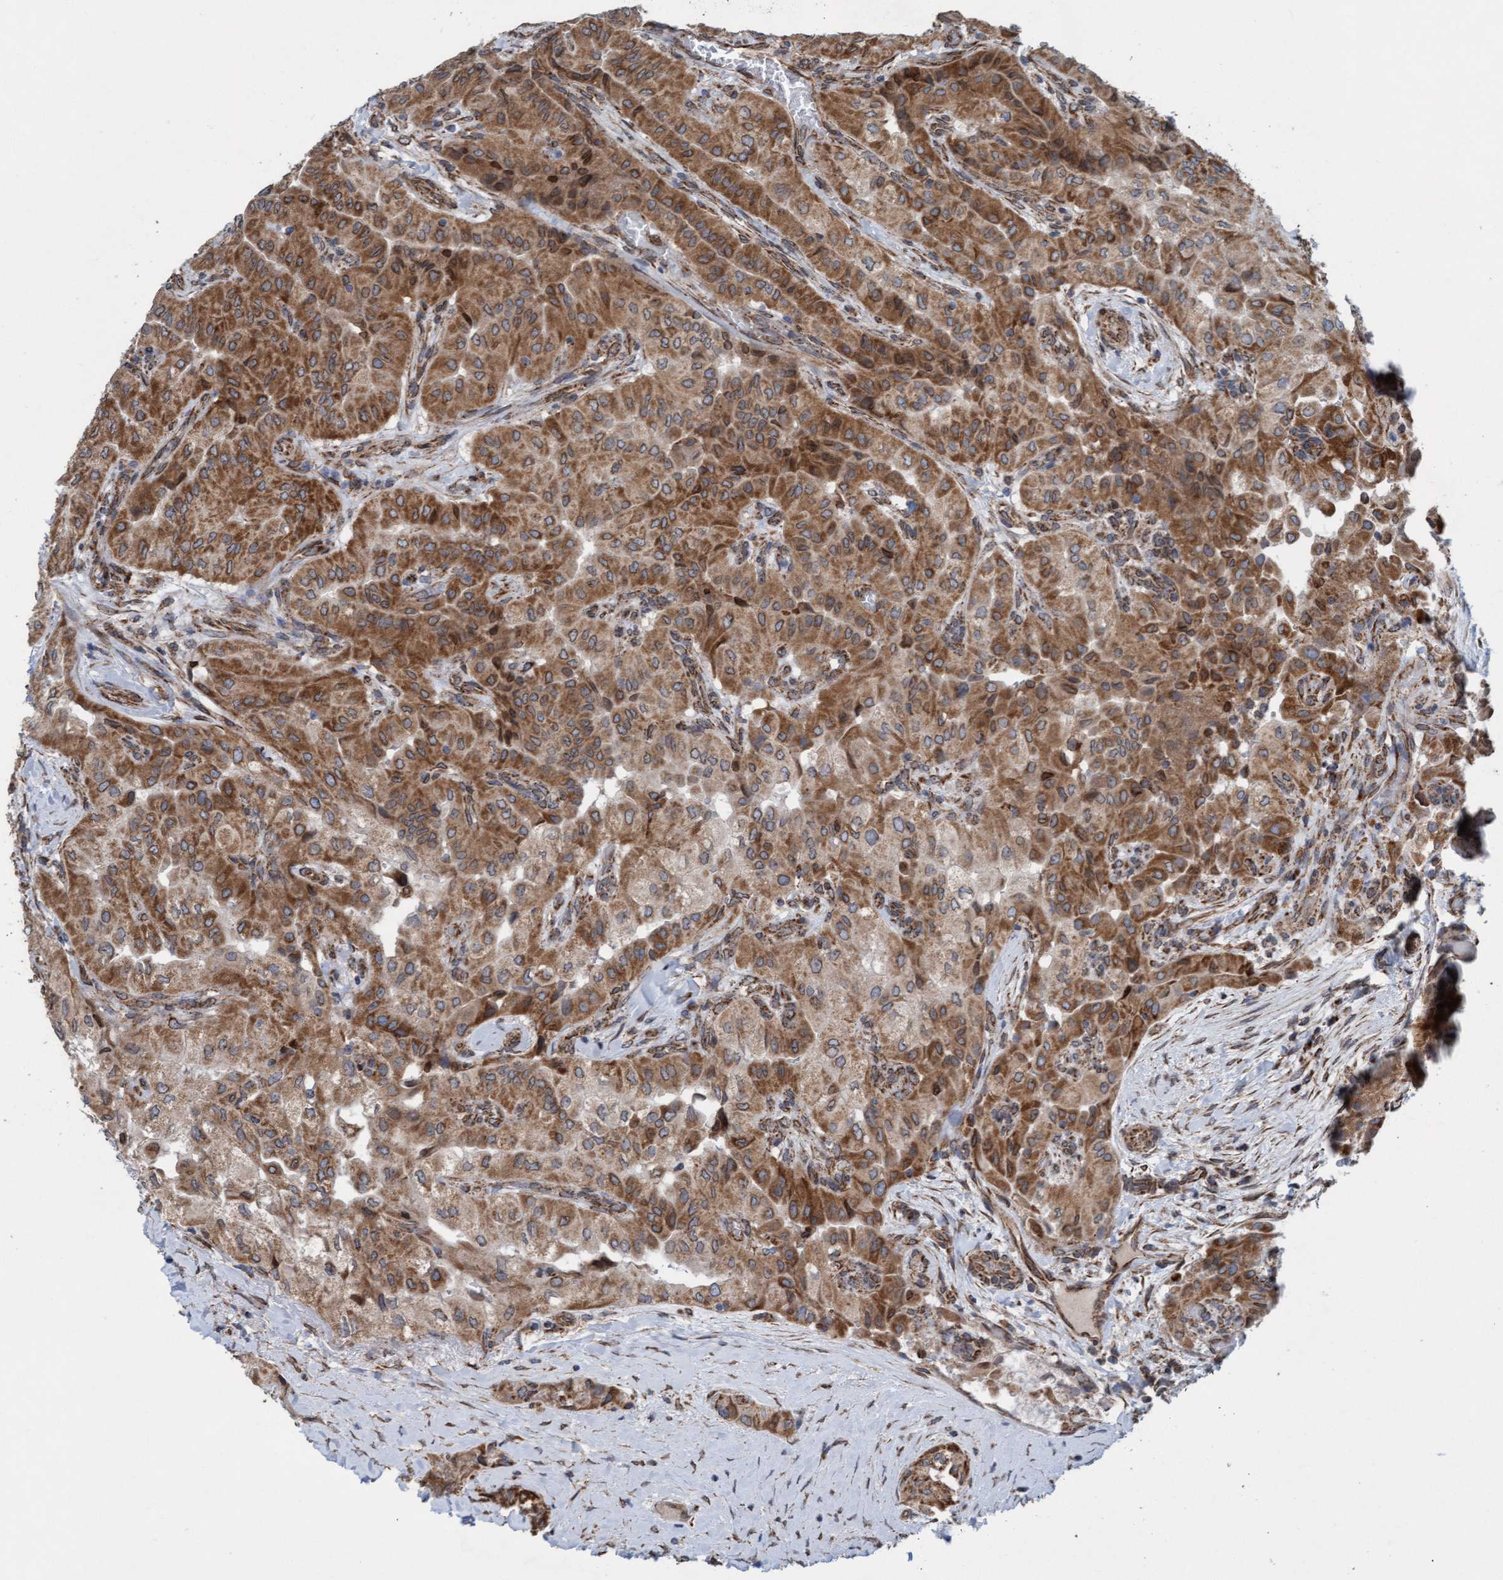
{"staining": {"intensity": "strong", "quantity": ">75%", "location": "cytoplasmic/membranous"}, "tissue": "thyroid cancer", "cell_type": "Tumor cells", "image_type": "cancer", "snomed": [{"axis": "morphology", "description": "Papillary adenocarcinoma, NOS"}, {"axis": "topography", "description": "Thyroid gland"}], "caption": "Protein analysis of thyroid cancer (papillary adenocarcinoma) tissue shows strong cytoplasmic/membranous staining in about >75% of tumor cells.", "gene": "MRPS23", "patient": {"sex": "female", "age": 59}}